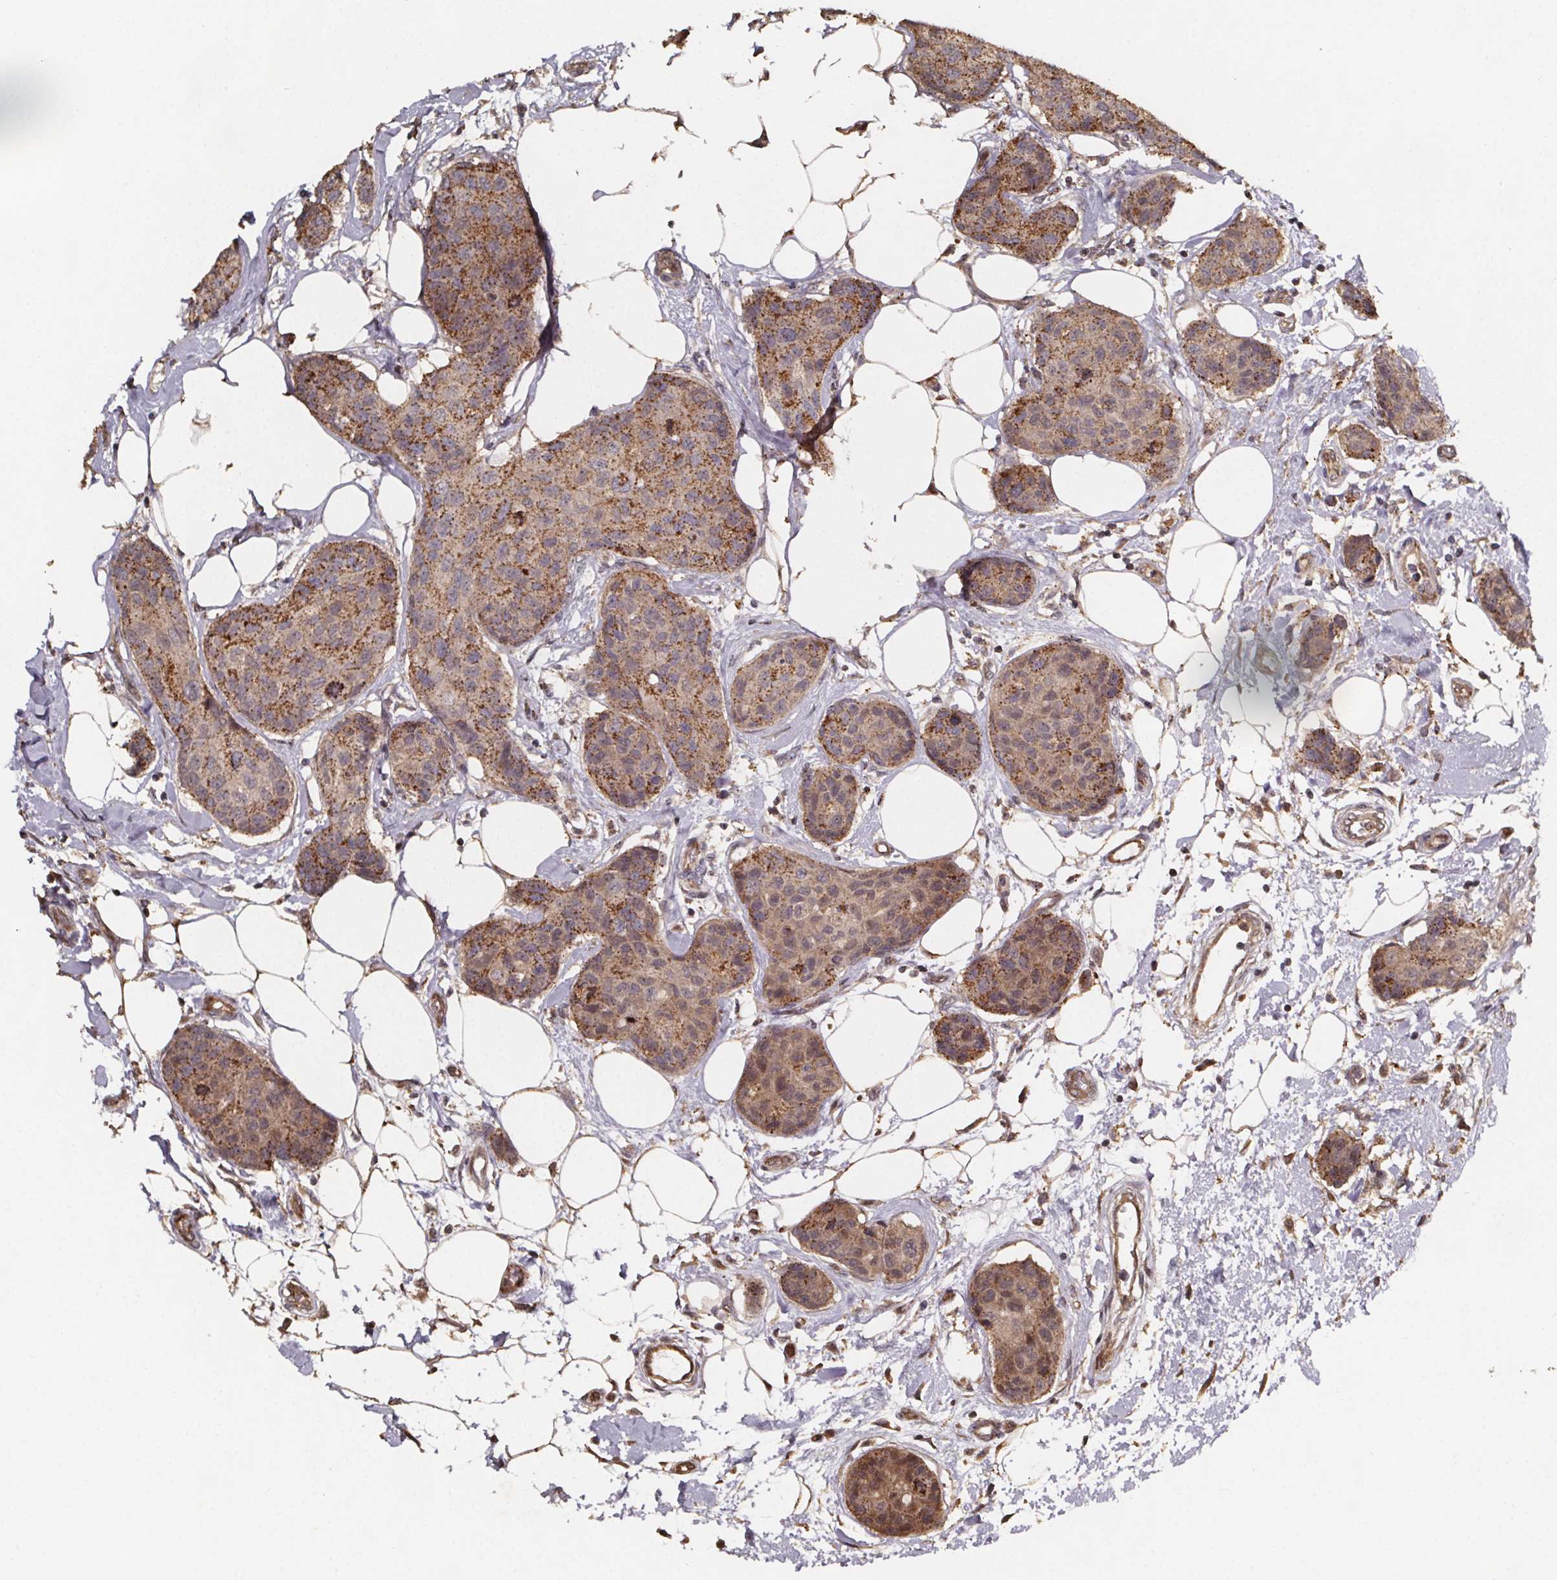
{"staining": {"intensity": "moderate", "quantity": "25%-75%", "location": "cytoplasmic/membranous"}, "tissue": "breast cancer", "cell_type": "Tumor cells", "image_type": "cancer", "snomed": [{"axis": "morphology", "description": "Duct carcinoma"}, {"axis": "topography", "description": "Breast"}], "caption": "Breast intraductal carcinoma stained for a protein (brown) exhibits moderate cytoplasmic/membranous positive expression in approximately 25%-75% of tumor cells.", "gene": "ZNF879", "patient": {"sex": "female", "age": 80}}